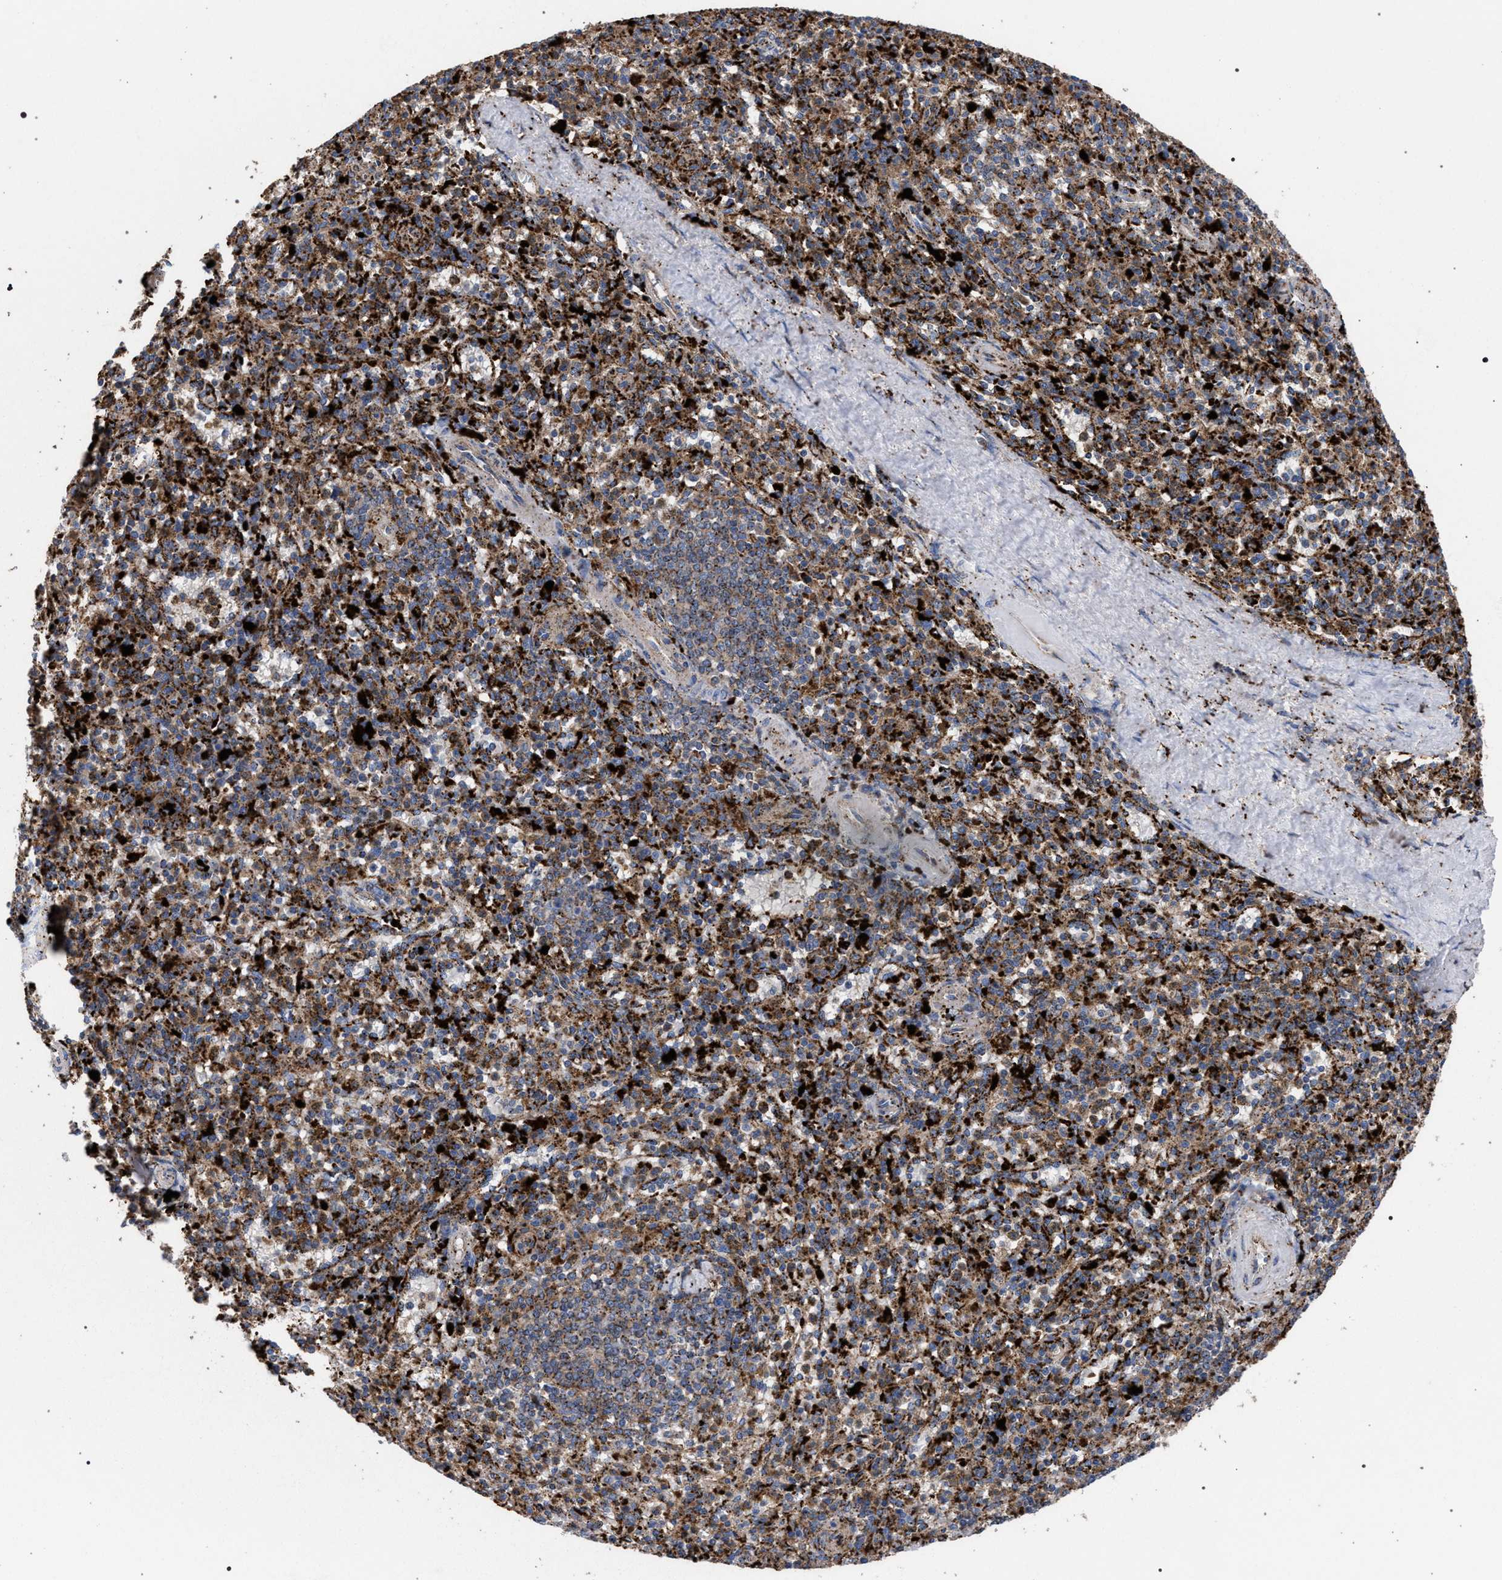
{"staining": {"intensity": "strong", "quantity": ">75%", "location": "cytoplasmic/membranous"}, "tissue": "spleen", "cell_type": "Cells in red pulp", "image_type": "normal", "snomed": [{"axis": "morphology", "description": "Normal tissue, NOS"}, {"axis": "topography", "description": "Spleen"}], "caption": "This is a photomicrograph of immunohistochemistry (IHC) staining of benign spleen, which shows strong staining in the cytoplasmic/membranous of cells in red pulp.", "gene": "PPT1", "patient": {"sex": "male", "age": 72}}